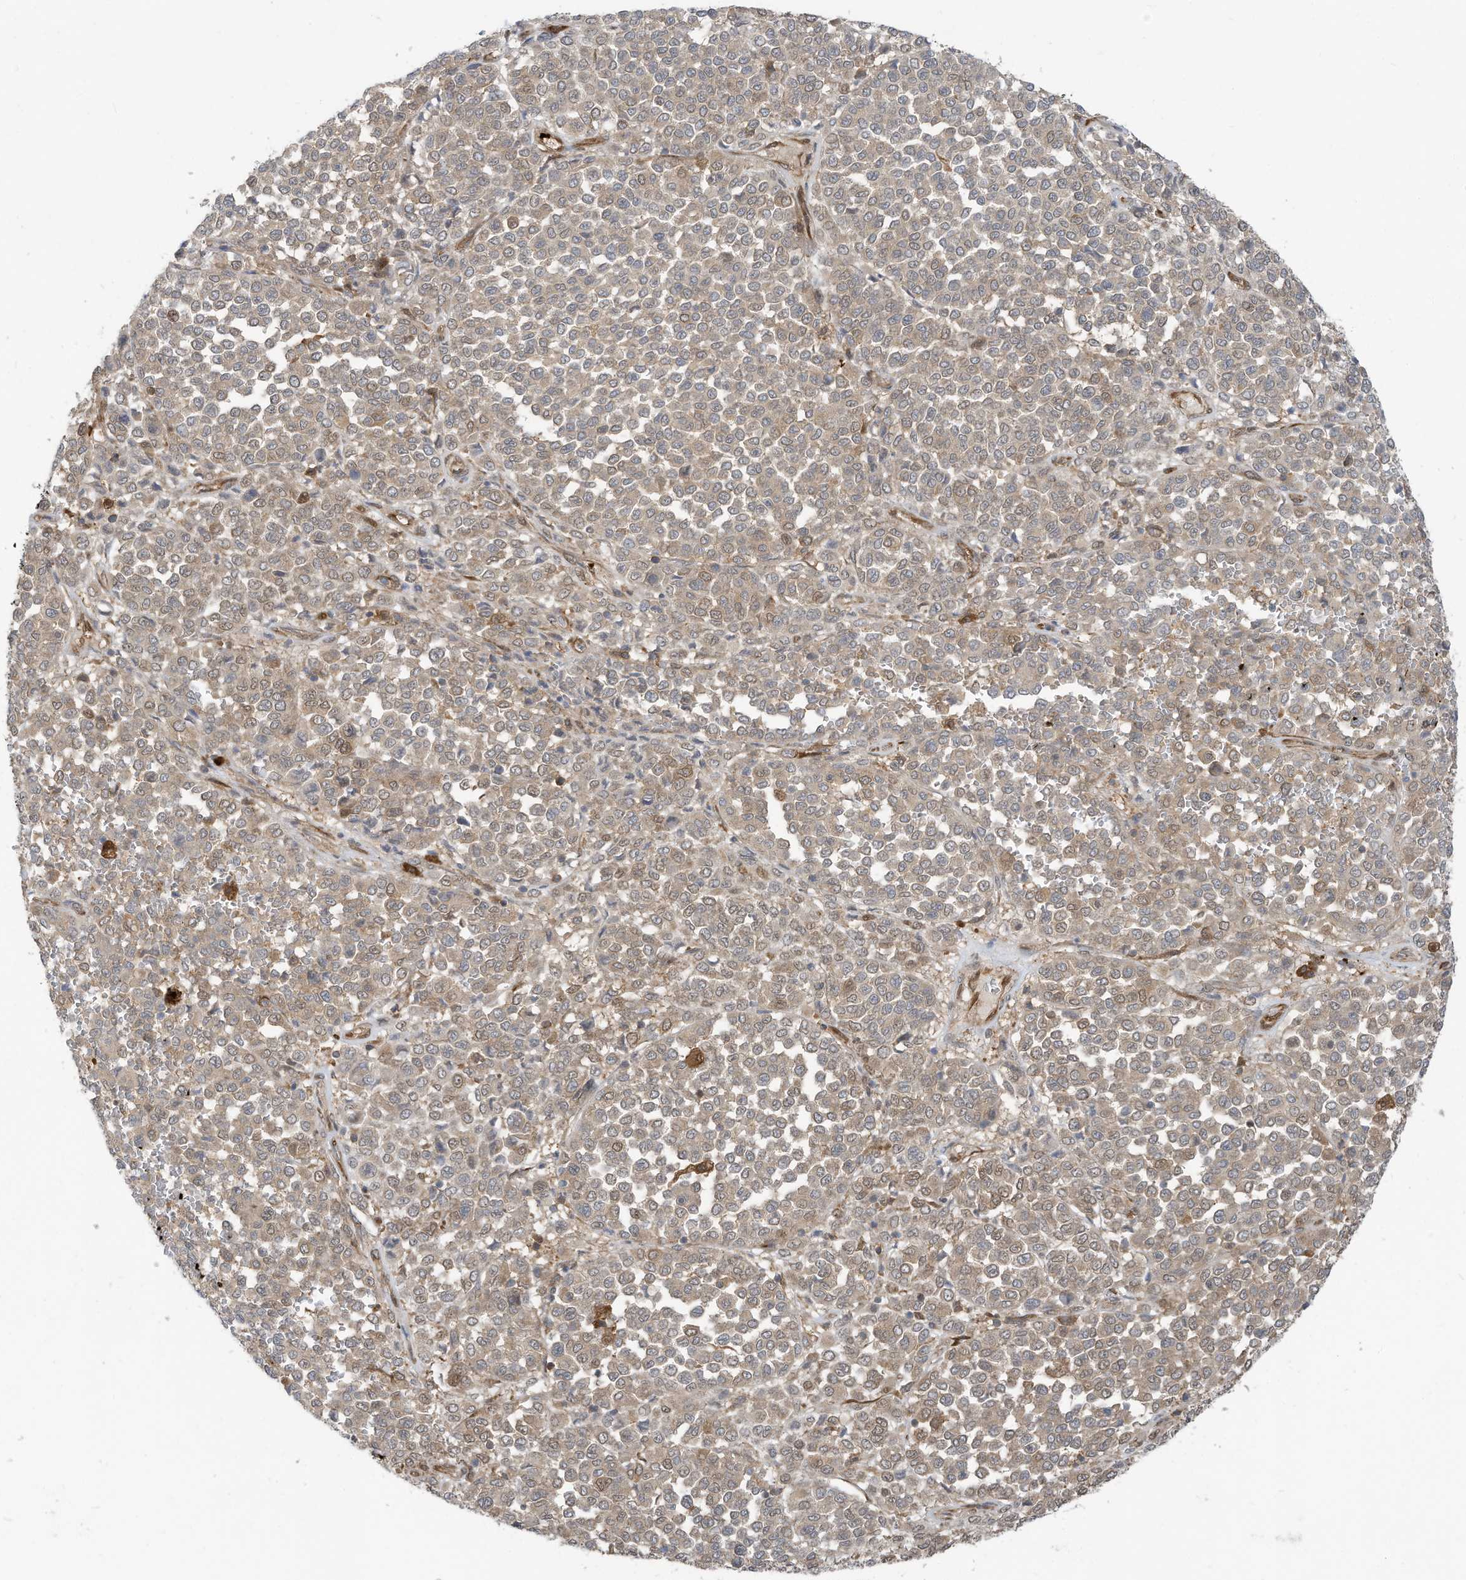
{"staining": {"intensity": "weak", "quantity": ">75%", "location": "cytoplasmic/membranous"}, "tissue": "melanoma", "cell_type": "Tumor cells", "image_type": "cancer", "snomed": [{"axis": "morphology", "description": "Malignant melanoma, Metastatic site"}, {"axis": "topography", "description": "Pancreas"}], "caption": "High-magnification brightfield microscopy of melanoma stained with DAB (brown) and counterstained with hematoxylin (blue). tumor cells exhibit weak cytoplasmic/membranous positivity is appreciated in about>75% of cells.", "gene": "USE1", "patient": {"sex": "female", "age": 30}}